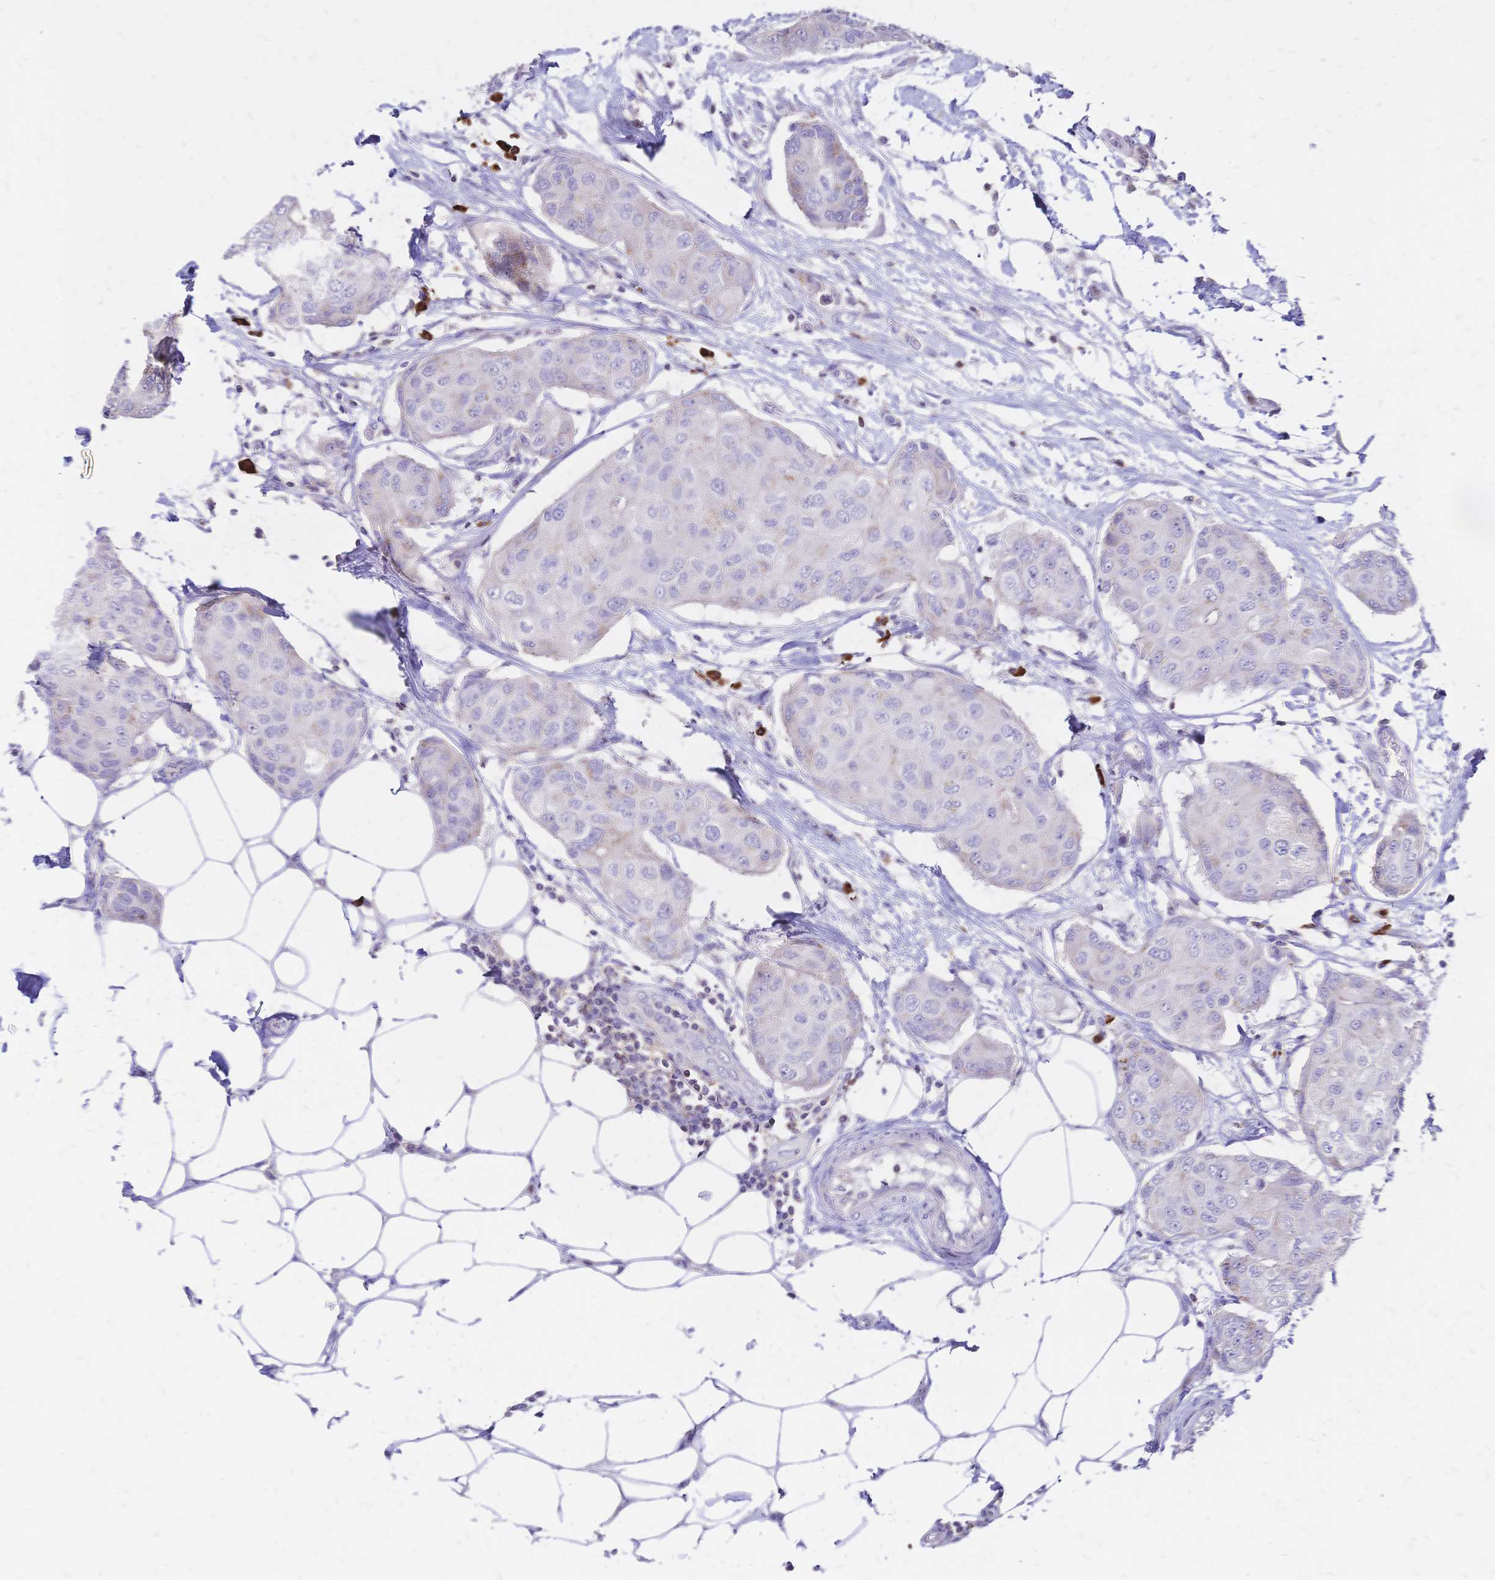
{"staining": {"intensity": "negative", "quantity": "none", "location": "none"}, "tissue": "breast cancer", "cell_type": "Tumor cells", "image_type": "cancer", "snomed": [{"axis": "morphology", "description": "Duct carcinoma"}, {"axis": "topography", "description": "Breast"}, {"axis": "topography", "description": "Lymph node"}], "caption": "The histopathology image shows no staining of tumor cells in breast infiltrating ductal carcinoma. The staining is performed using DAB (3,3'-diaminobenzidine) brown chromogen with nuclei counter-stained in using hematoxylin.", "gene": "IL2RA", "patient": {"sex": "female", "age": 80}}